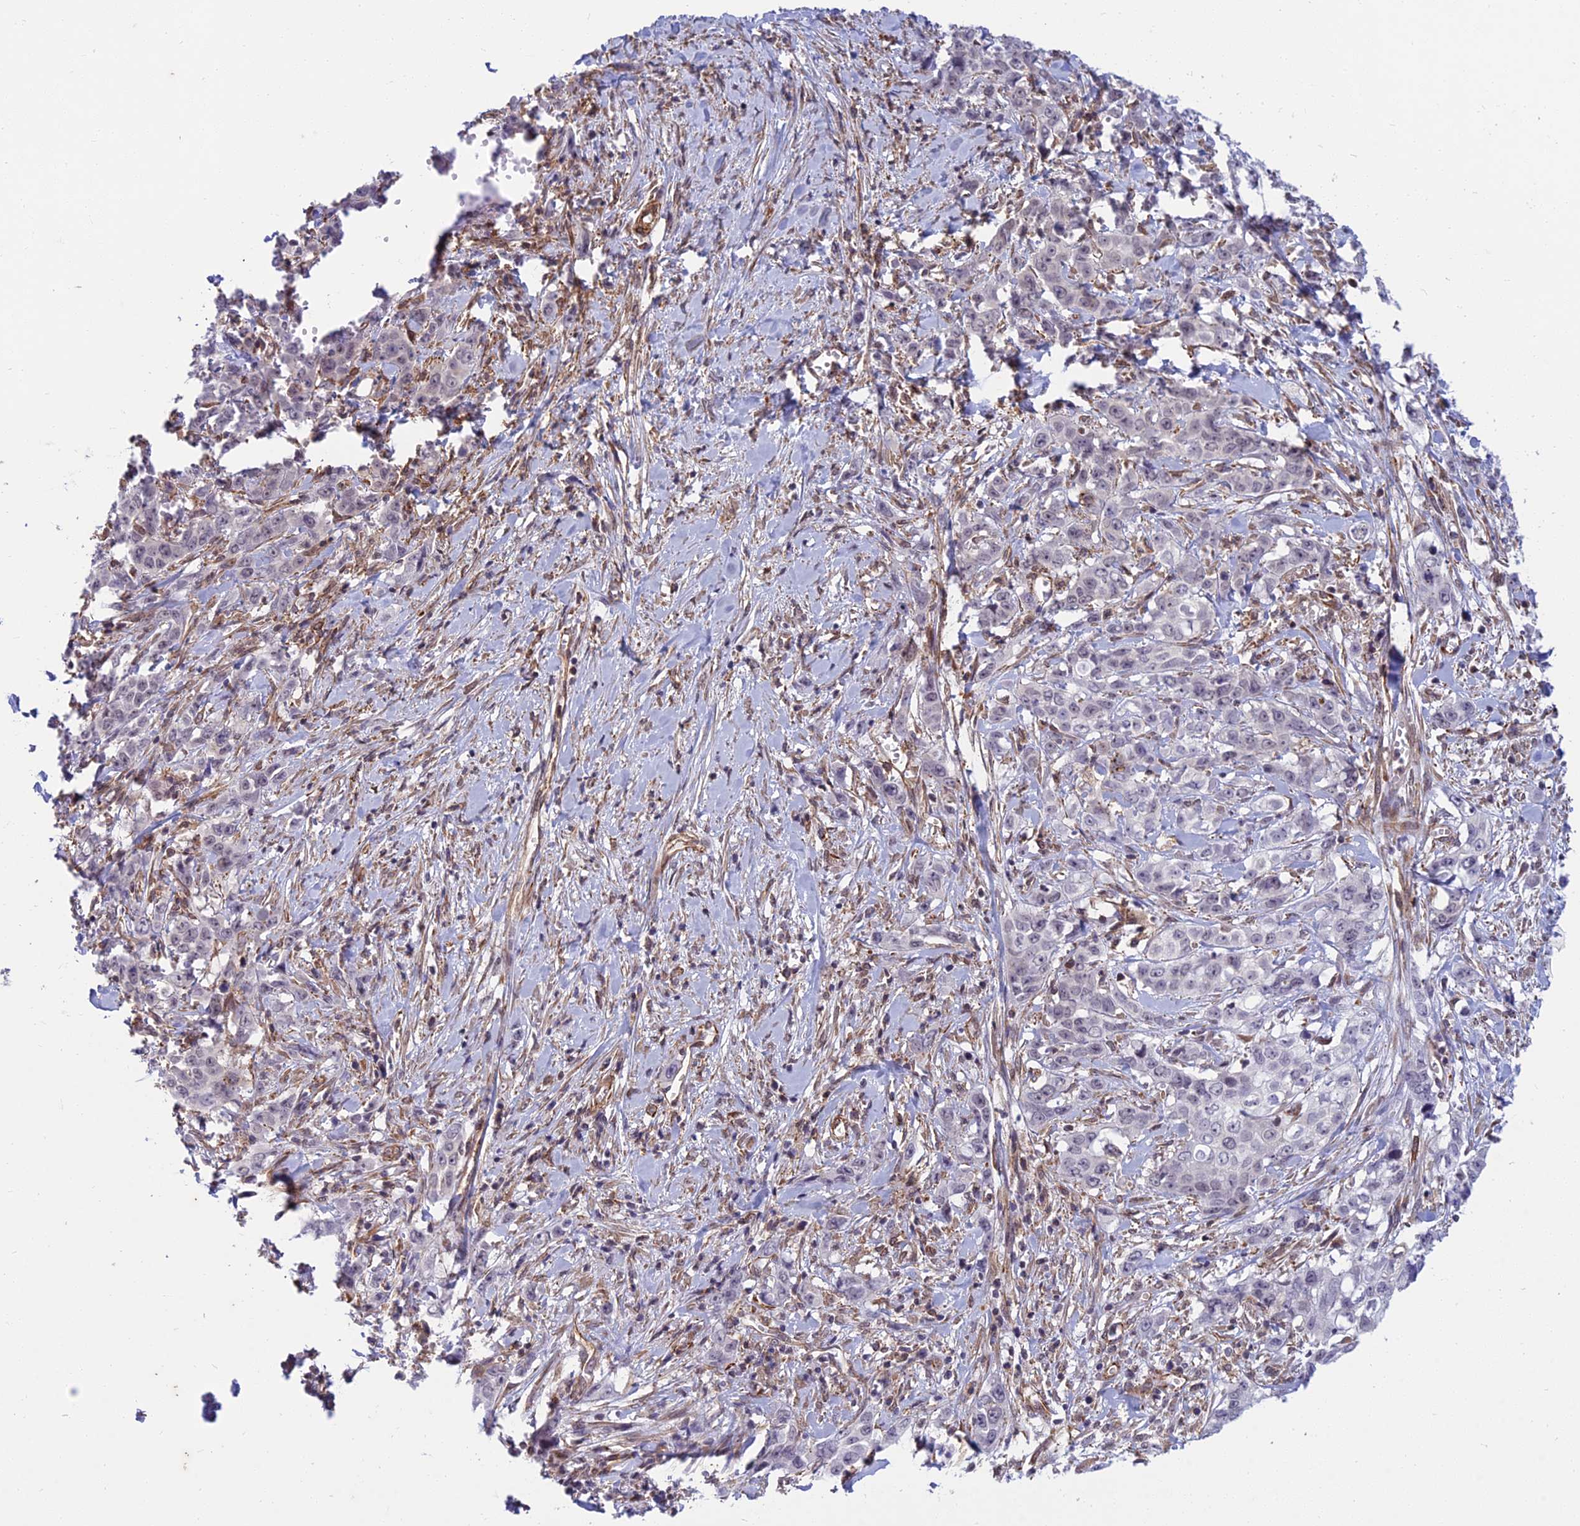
{"staining": {"intensity": "negative", "quantity": "none", "location": "none"}, "tissue": "stomach cancer", "cell_type": "Tumor cells", "image_type": "cancer", "snomed": [{"axis": "morphology", "description": "Adenocarcinoma, NOS"}, {"axis": "topography", "description": "Stomach, upper"}], "caption": "Histopathology image shows no significant protein expression in tumor cells of adenocarcinoma (stomach).", "gene": "SAPCD2", "patient": {"sex": "male", "age": 62}}